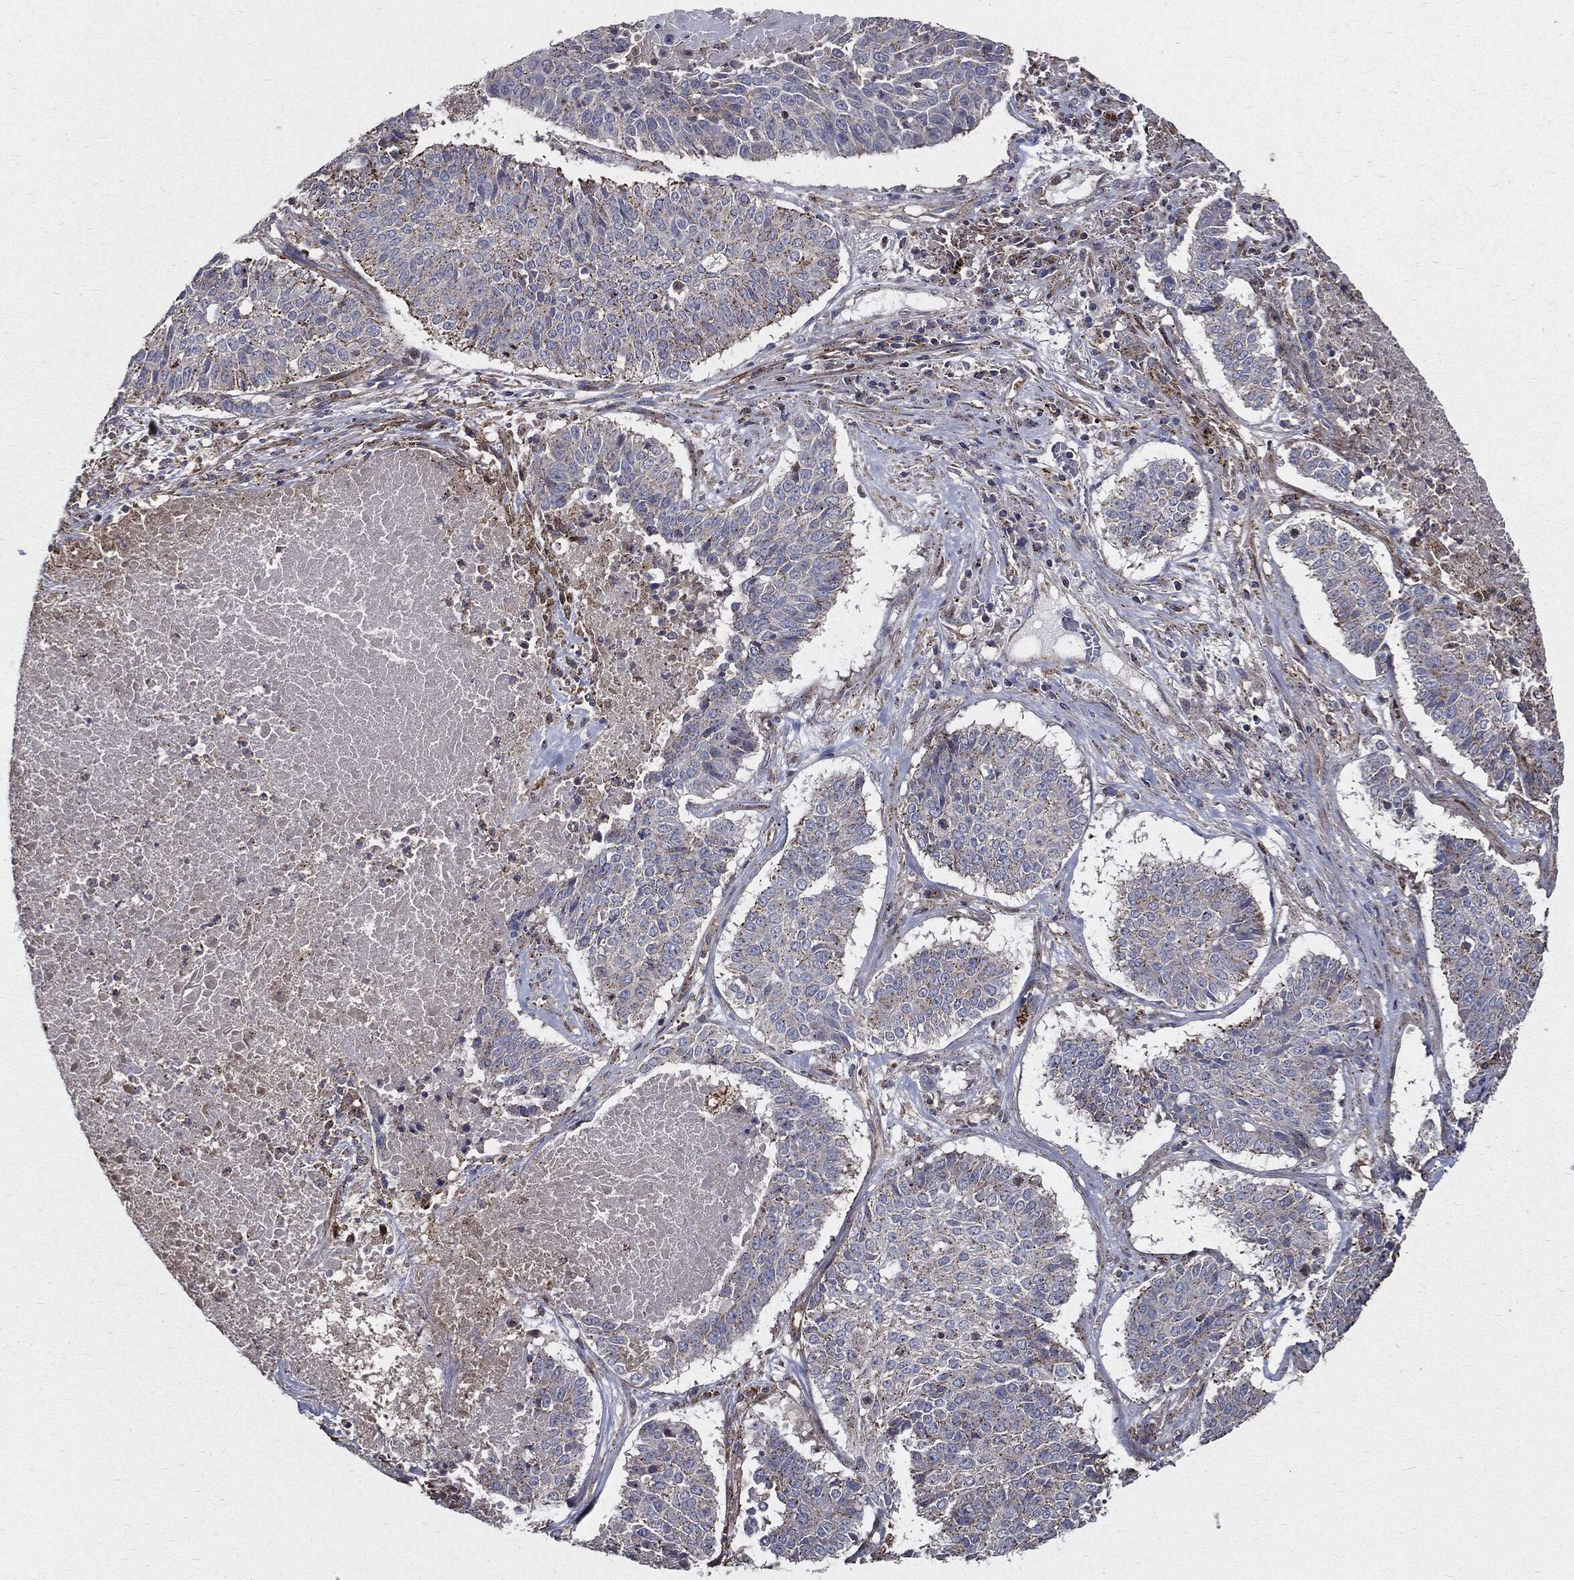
{"staining": {"intensity": "negative", "quantity": "none", "location": "none"}, "tissue": "lung cancer", "cell_type": "Tumor cells", "image_type": "cancer", "snomed": [{"axis": "morphology", "description": "Squamous cell carcinoma, NOS"}, {"axis": "topography", "description": "Lung"}], "caption": "An immunohistochemistry micrograph of lung cancer is shown. There is no staining in tumor cells of lung cancer.", "gene": "PDCD6IP", "patient": {"sex": "male", "age": 64}}